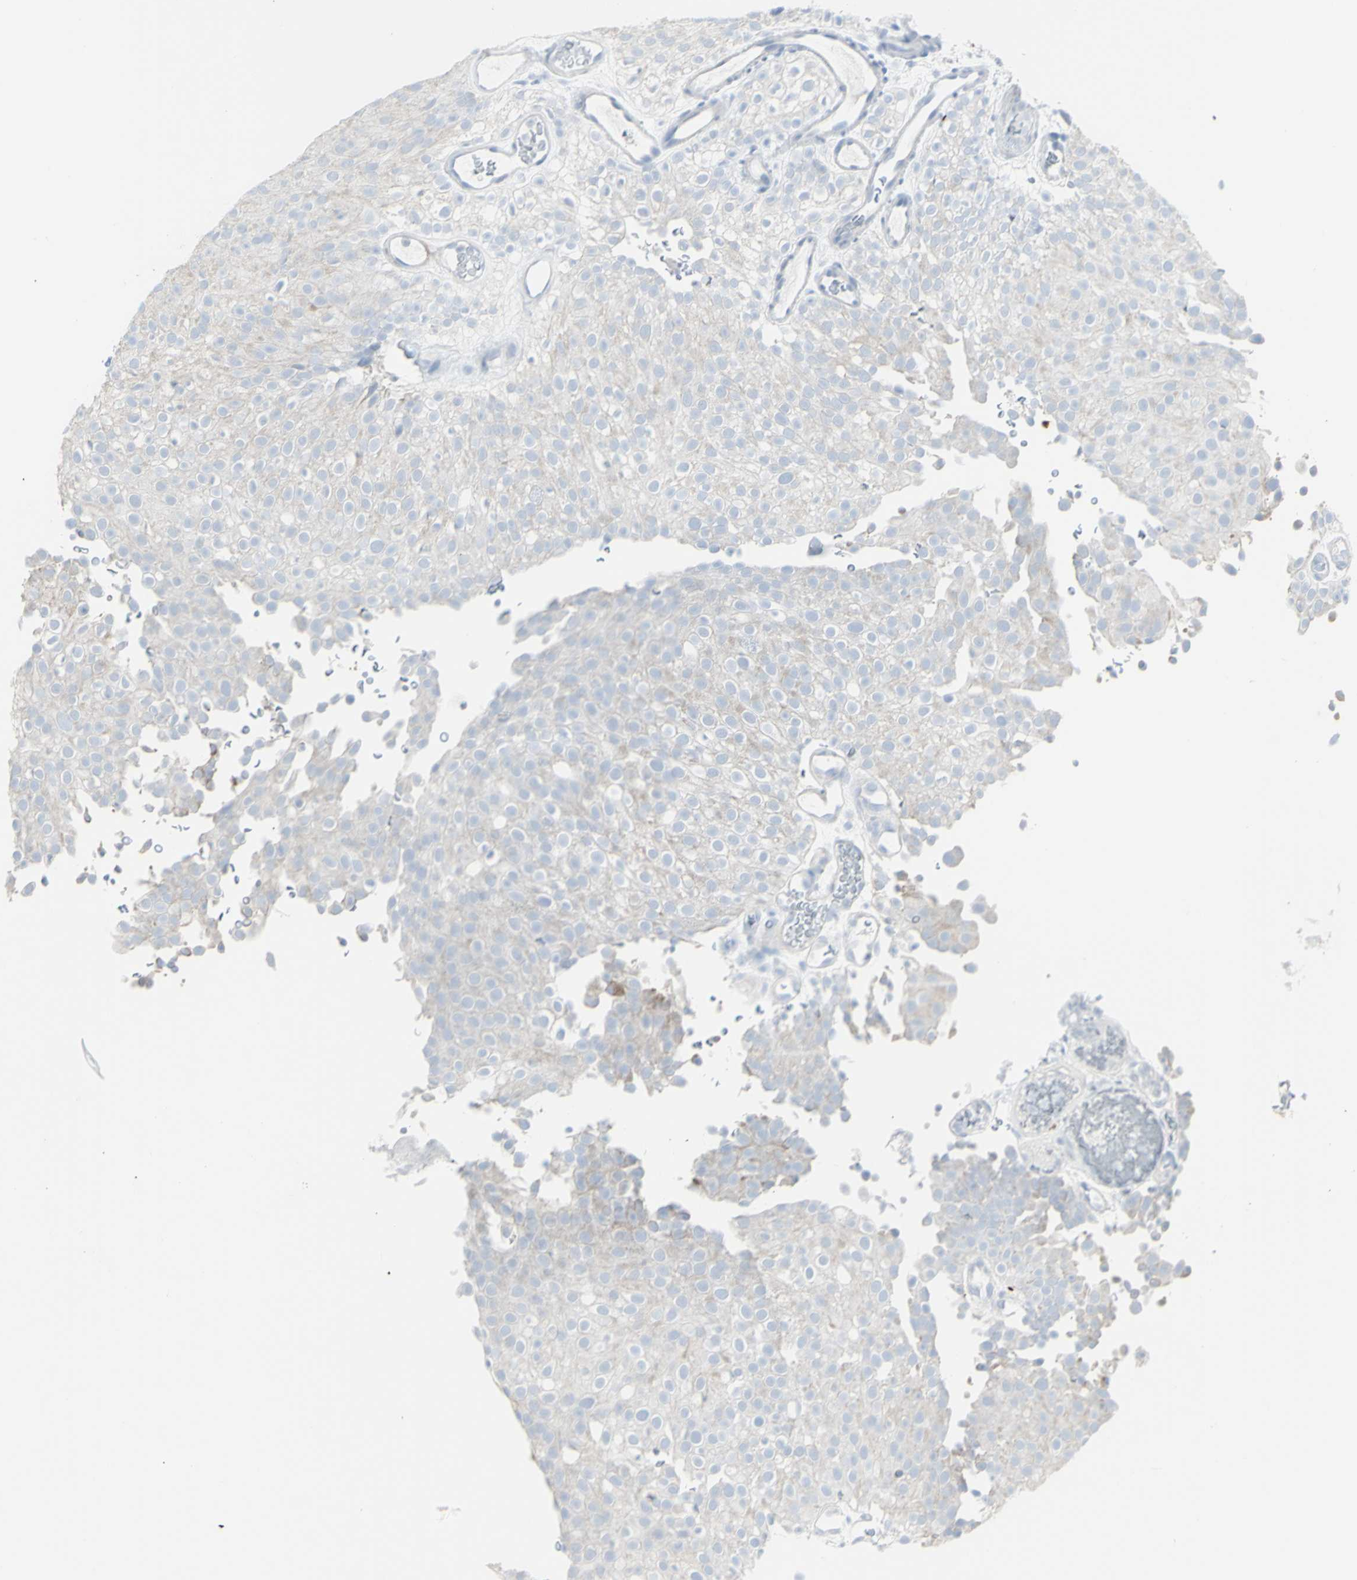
{"staining": {"intensity": "negative", "quantity": "none", "location": "none"}, "tissue": "urothelial cancer", "cell_type": "Tumor cells", "image_type": "cancer", "snomed": [{"axis": "morphology", "description": "Urothelial carcinoma, Low grade"}, {"axis": "topography", "description": "Urinary bladder"}], "caption": "Tumor cells are negative for brown protein staining in urothelial cancer. The staining was performed using DAB (3,3'-diaminobenzidine) to visualize the protein expression in brown, while the nuclei were stained in blue with hematoxylin (Magnification: 20x).", "gene": "ENSG00000198211", "patient": {"sex": "male", "age": 78}}